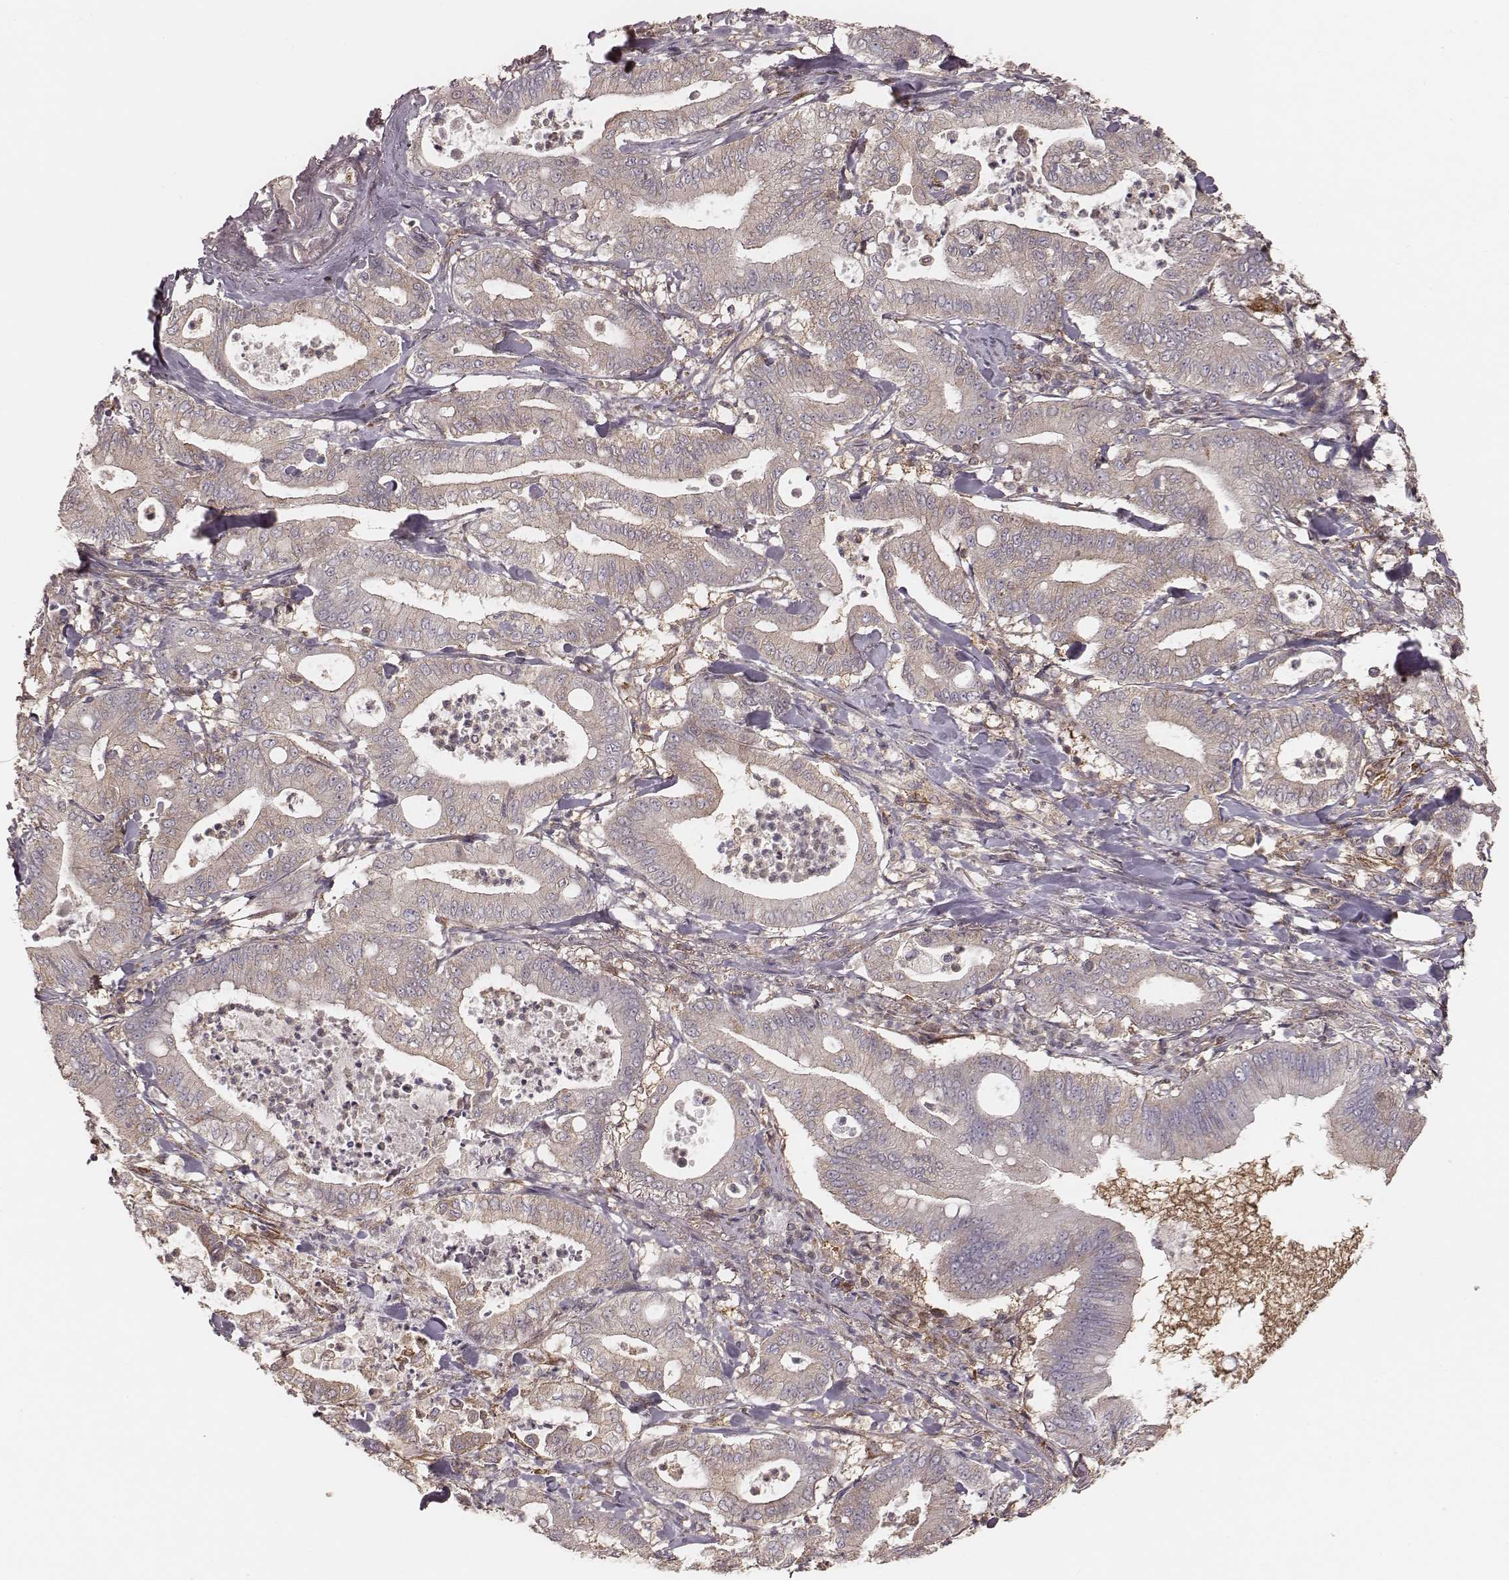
{"staining": {"intensity": "negative", "quantity": "none", "location": "none"}, "tissue": "pancreatic cancer", "cell_type": "Tumor cells", "image_type": "cancer", "snomed": [{"axis": "morphology", "description": "Adenocarcinoma, NOS"}, {"axis": "topography", "description": "Pancreas"}], "caption": "Immunohistochemistry histopathology image of neoplastic tissue: pancreatic cancer (adenocarcinoma) stained with DAB shows no significant protein positivity in tumor cells. Brightfield microscopy of immunohistochemistry (IHC) stained with DAB (3,3'-diaminobenzidine) (brown) and hematoxylin (blue), captured at high magnification.", "gene": "CARS1", "patient": {"sex": "male", "age": 71}}